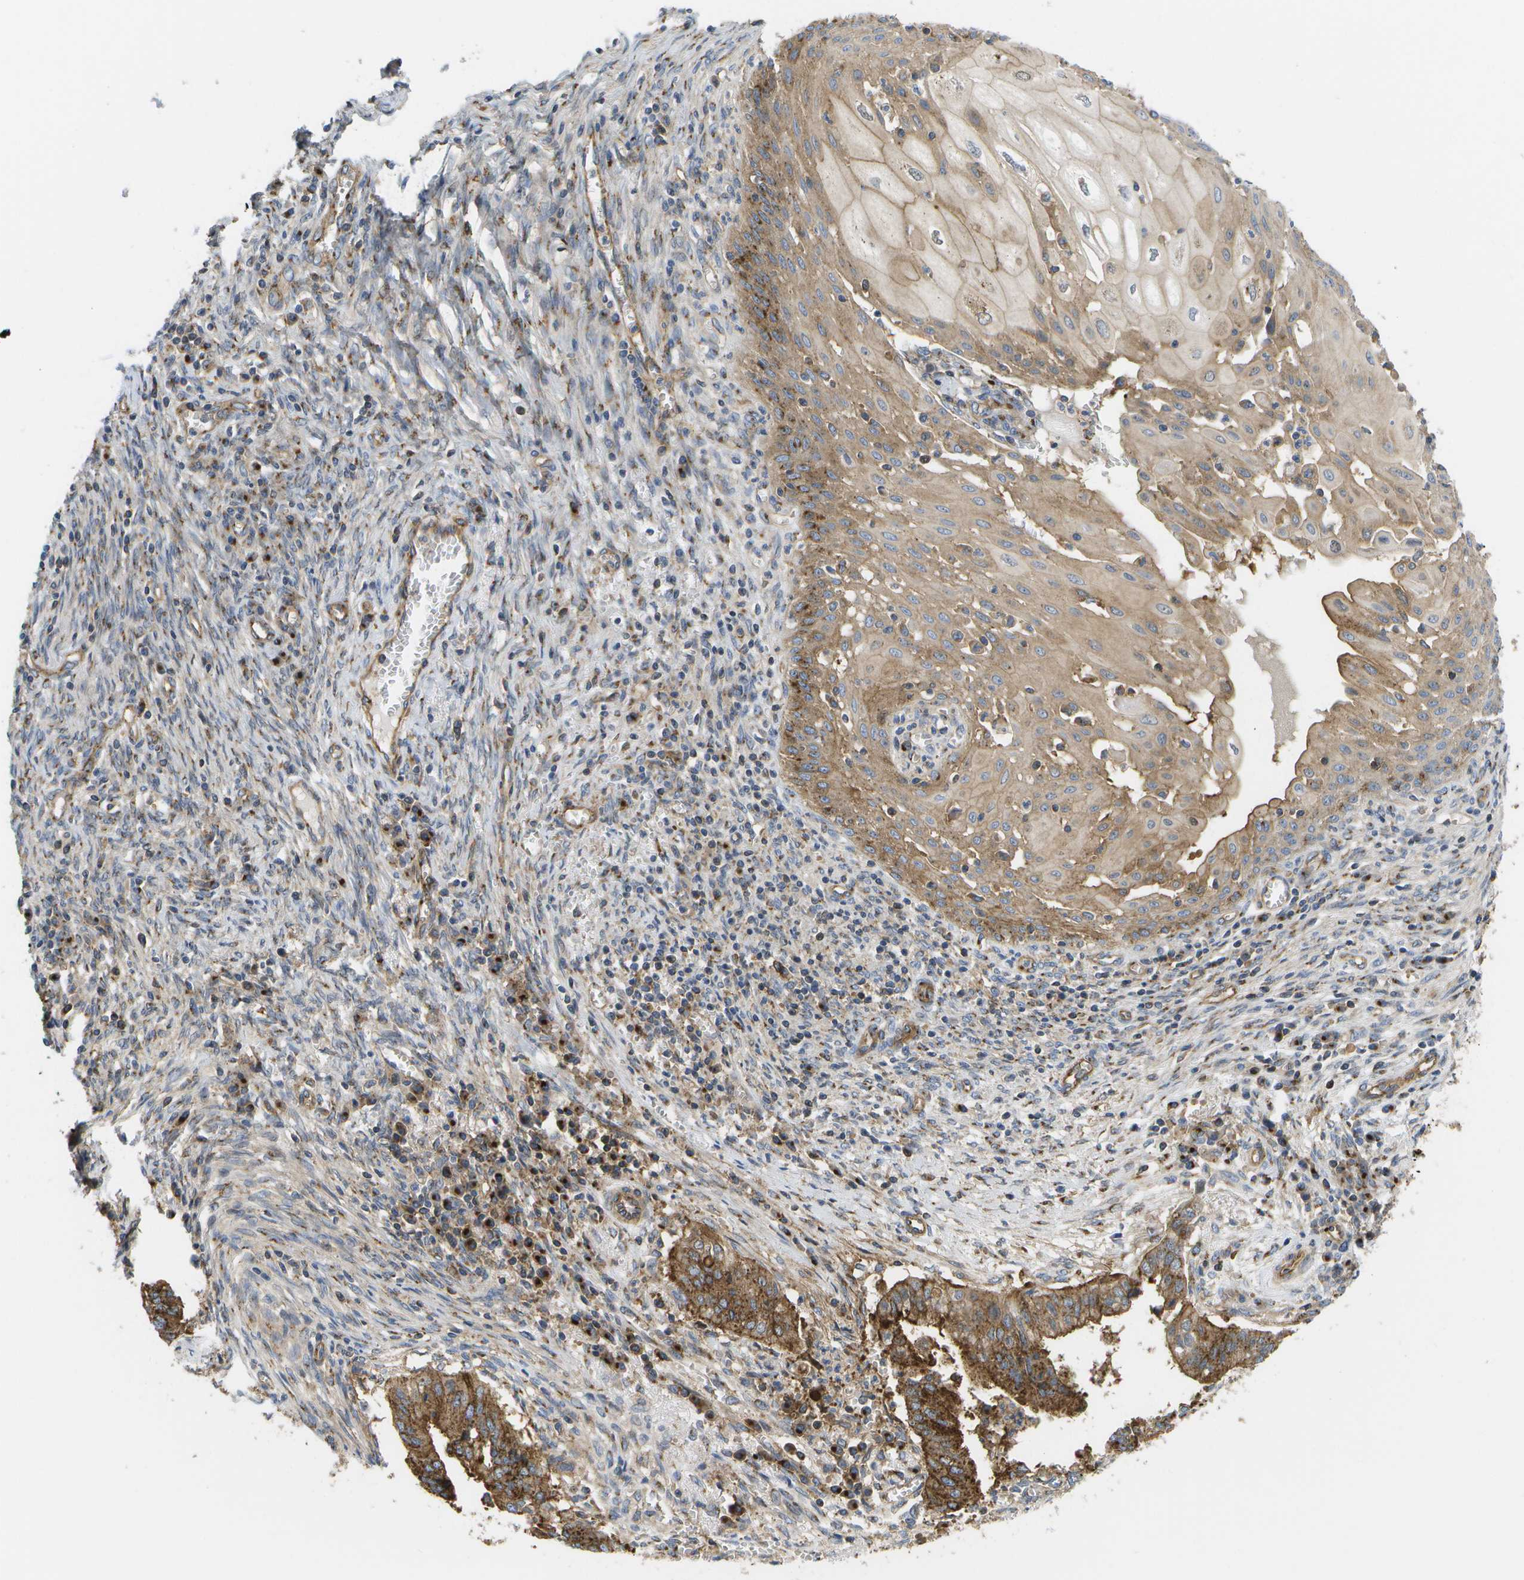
{"staining": {"intensity": "strong", "quantity": ">75%", "location": "cytoplasmic/membranous"}, "tissue": "cervical cancer", "cell_type": "Tumor cells", "image_type": "cancer", "snomed": [{"axis": "morphology", "description": "Adenocarcinoma, NOS"}, {"axis": "topography", "description": "Cervix"}], "caption": "A brown stain shows strong cytoplasmic/membranous staining of a protein in human cervical cancer (adenocarcinoma) tumor cells. (Stains: DAB in brown, nuclei in blue, Microscopy: brightfield microscopy at high magnification).", "gene": "BST2", "patient": {"sex": "female", "age": 44}}